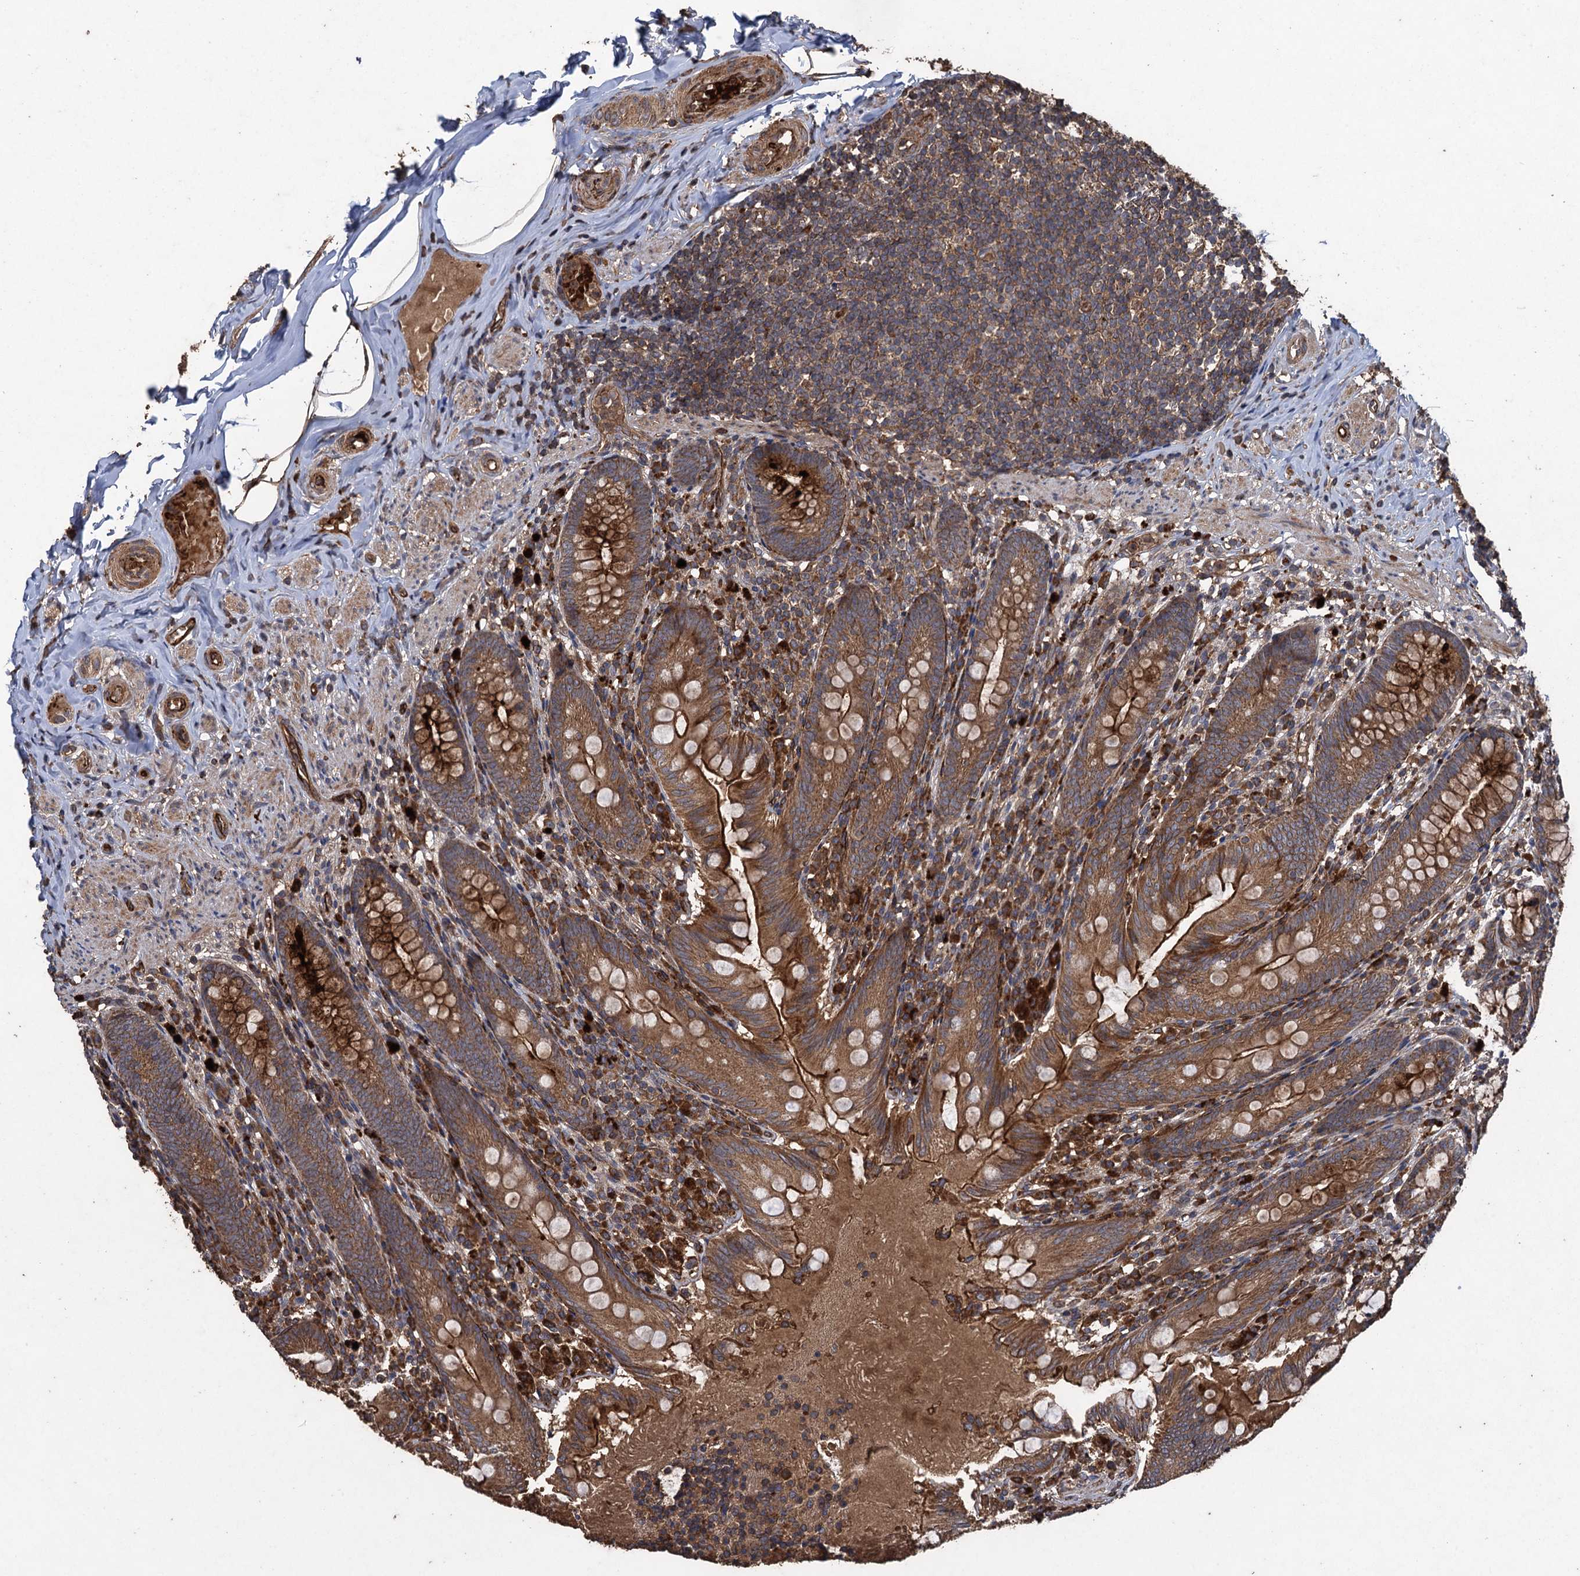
{"staining": {"intensity": "strong", "quantity": ">75%", "location": "cytoplasmic/membranous"}, "tissue": "appendix", "cell_type": "Glandular cells", "image_type": "normal", "snomed": [{"axis": "morphology", "description": "Normal tissue, NOS"}, {"axis": "topography", "description": "Appendix"}], "caption": "Immunohistochemical staining of benign human appendix displays high levels of strong cytoplasmic/membranous positivity in about >75% of glandular cells. The staining is performed using DAB brown chromogen to label protein expression. The nuclei are counter-stained blue using hematoxylin.", "gene": "TXNDC11", "patient": {"sex": "male", "age": 55}}